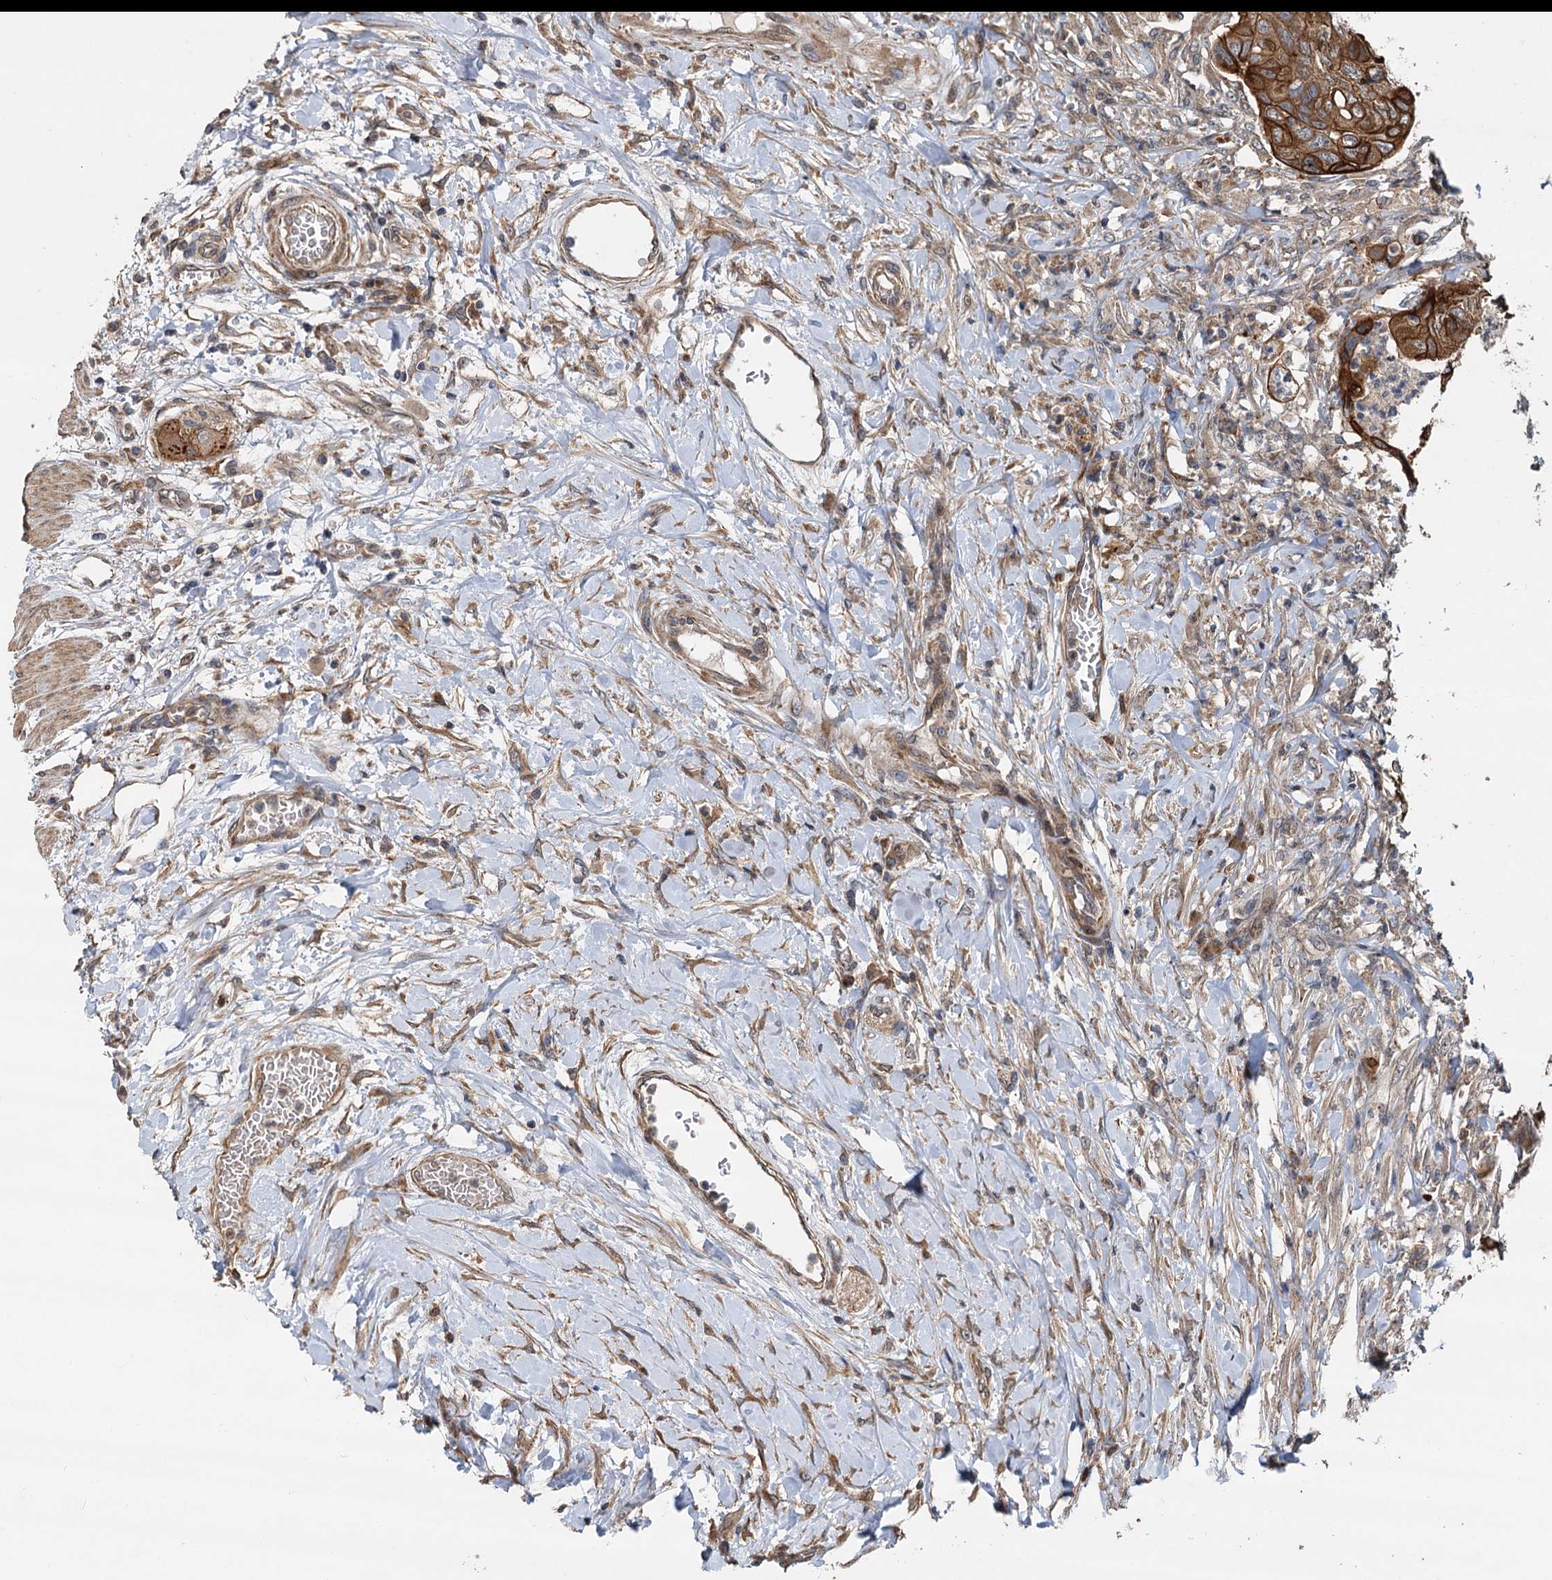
{"staining": {"intensity": "strong", "quantity": ">75%", "location": "cytoplasmic/membranous"}, "tissue": "colorectal cancer", "cell_type": "Tumor cells", "image_type": "cancer", "snomed": [{"axis": "morphology", "description": "Adenocarcinoma, NOS"}, {"axis": "topography", "description": "Rectum"}], "caption": "An IHC micrograph of neoplastic tissue is shown. Protein staining in brown labels strong cytoplasmic/membranous positivity in colorectal cancer within tumor cells.", "gene": "LRRK2", "patient": {"sex": "male", "age": 63}}